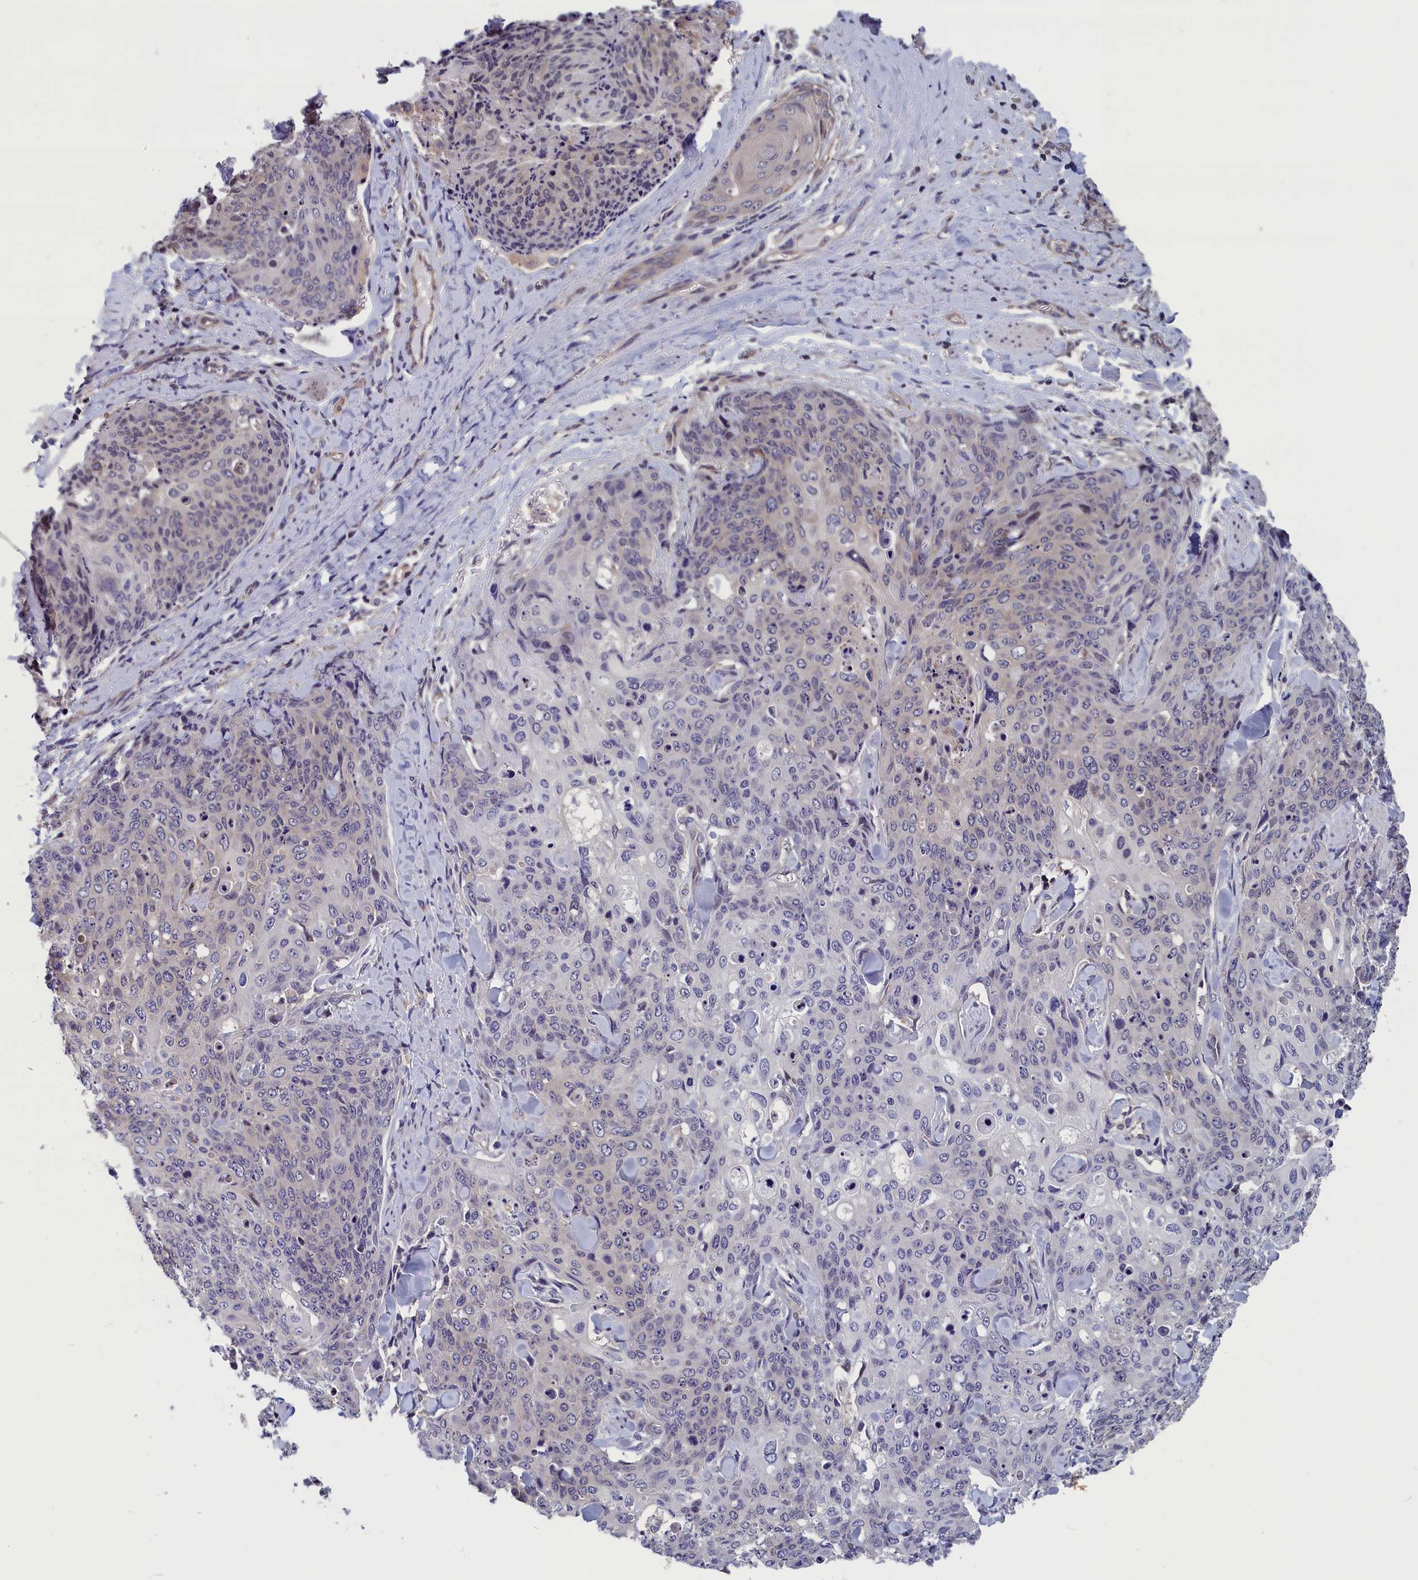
{"staining": {"intensity": "negative", "quantity": "none", "location": "none"}, "tissue": "skin cancer", "cell_type": "Tumor cells", "image_type": "cancer", "snomed": [{"axis": "morphology", "description": "Squamous cell carcinoma, NOS"}, {"axis": "topography", "description": "Skin"}, {"axis": "topography", "description": "Vulva"}], "caption": "This is an immunohistochemistry photomicrograph of skin cancer. There is no expression in tumor cells.", "gene": "TMEM116", "patient": {"sex": "female", "age": 85}}